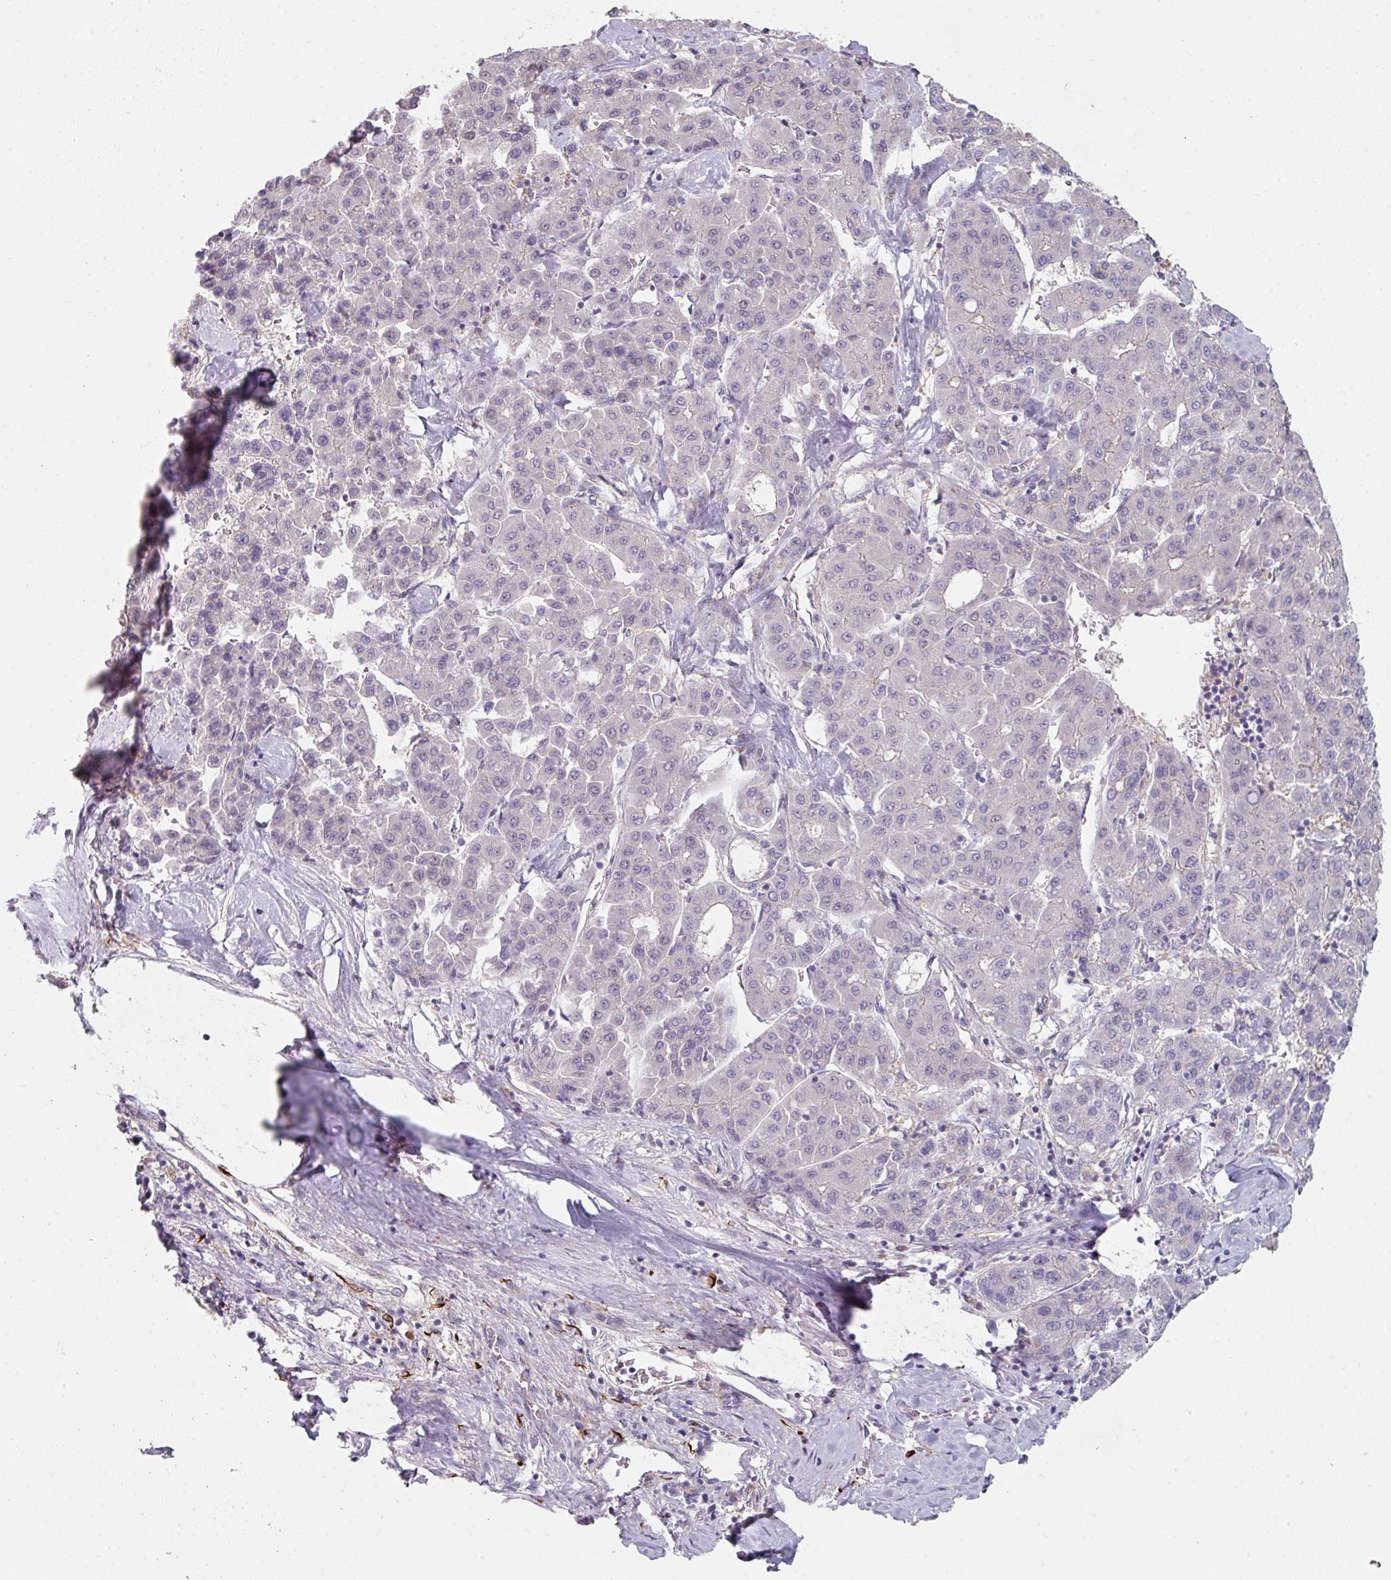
{"staining": {"intensity": "negative", "quantity": "none", "location": "none"}, "tissue": "liver cancer", "cell_type": "Tumor cells", "image_type": "cancer", "snomed": [{"axis": "morphology", "description": "Carcinoma, Hepatocellular, NOS"}, {"axis": "topography", "description": "Liver"}], "caption": "This is an IHC micrograph of hepatocellular carcinoma (liver). There is no expression in tumor cells.", "gene": "WSB2", "patient": {"sex": "male", "age": 65}}